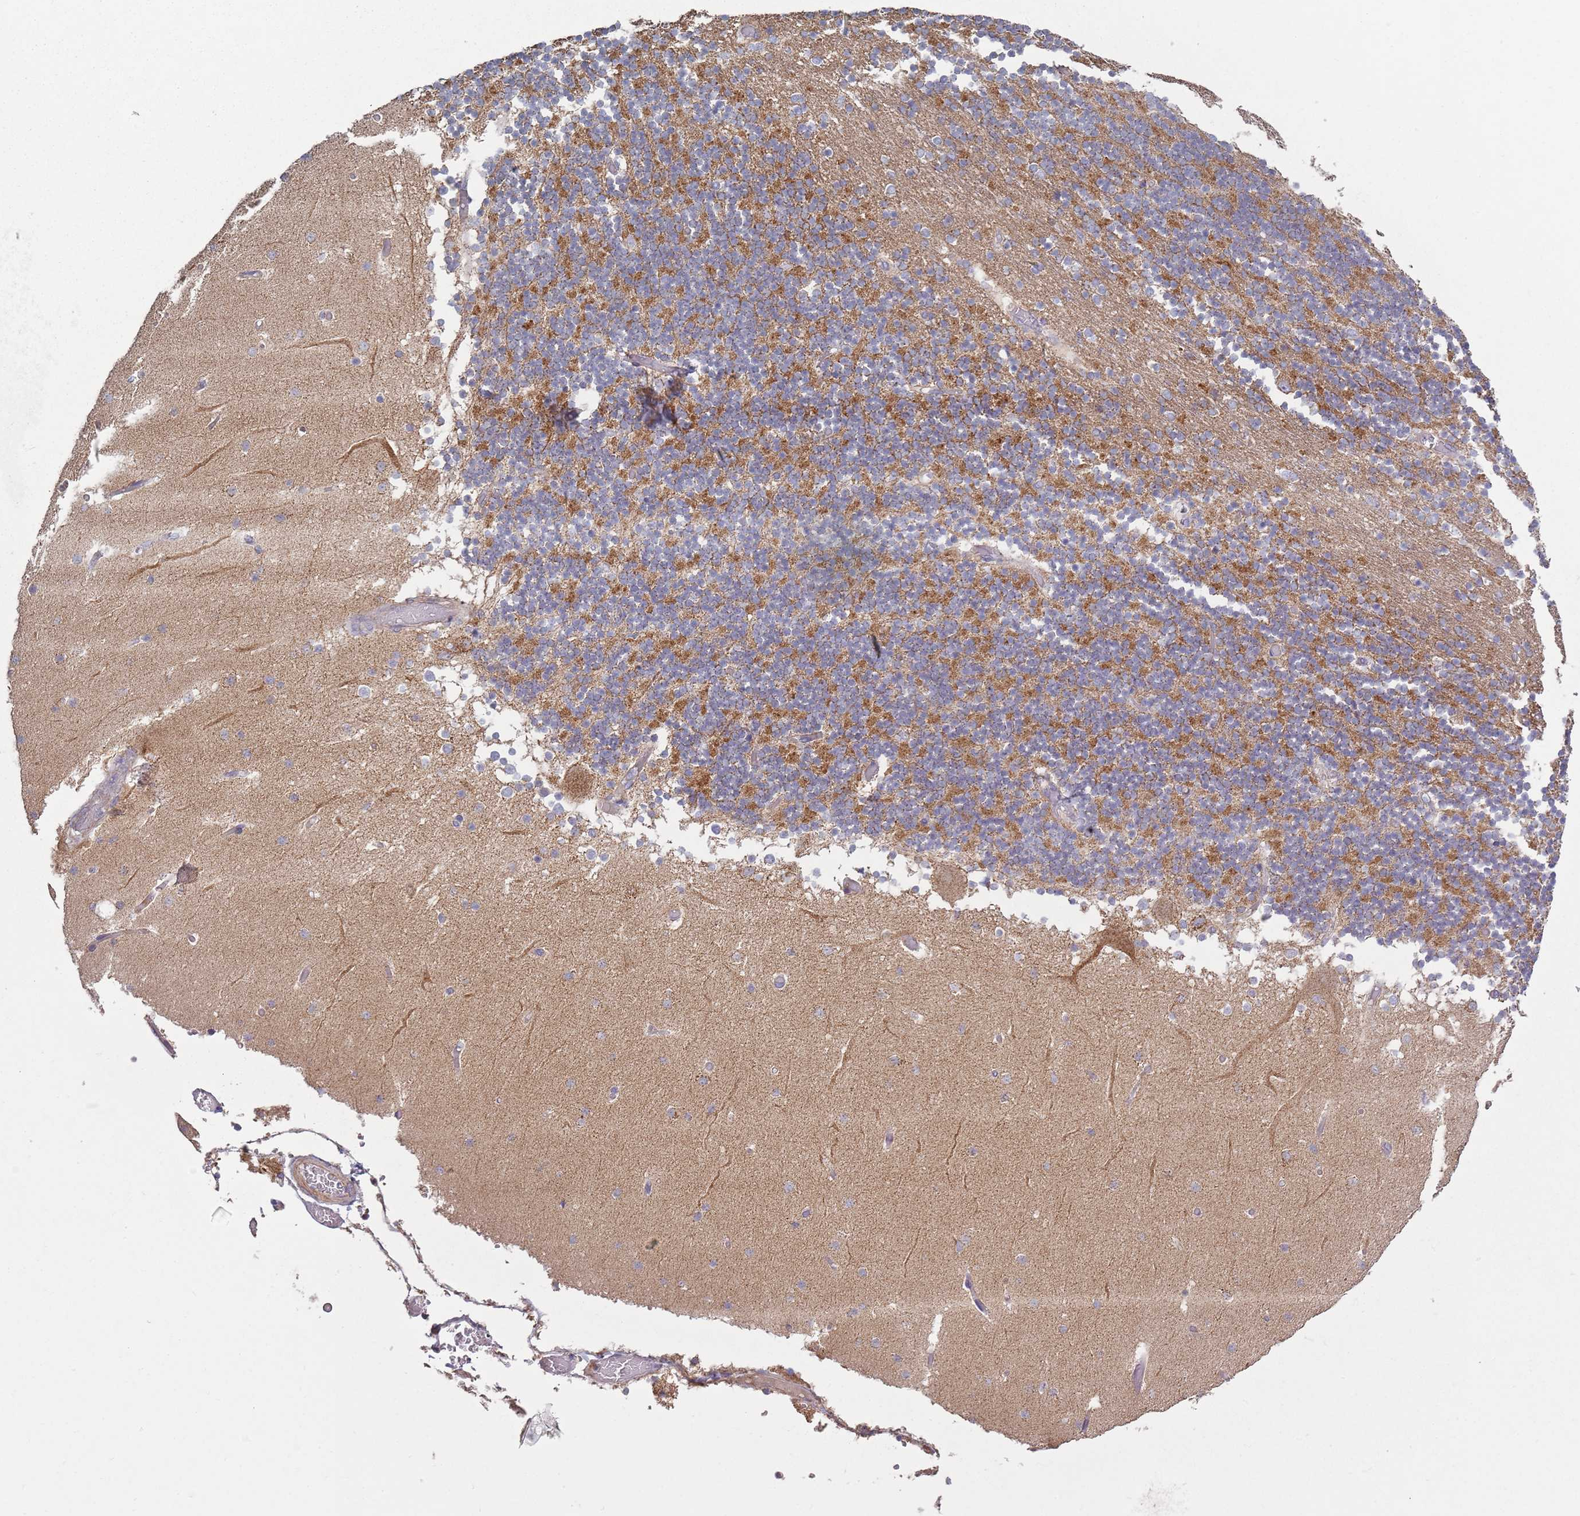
{"staining": {"intensity": "moderate", "quantity": "25%-75%", "location": "cytoplasmic/membranous"}, "tissue": "cerebellum", "cell_type": "Cells in granular layer", "image_type": "normal", "snomed": [{"axis": "morphology", "description": "Normal tissue, NOS"}, {"axis": "topography", "description": "Cerebellum"}], "caption": "A photomicrograph showing moderate cytoplasmic/membranous positivity in approximately 25%-75% of cells in granular layer in benign cerebellum, as visualized by brown immunohistochemical staining.", "gene": "GAS8", "patient": {"sex": "female", "age": 28}}